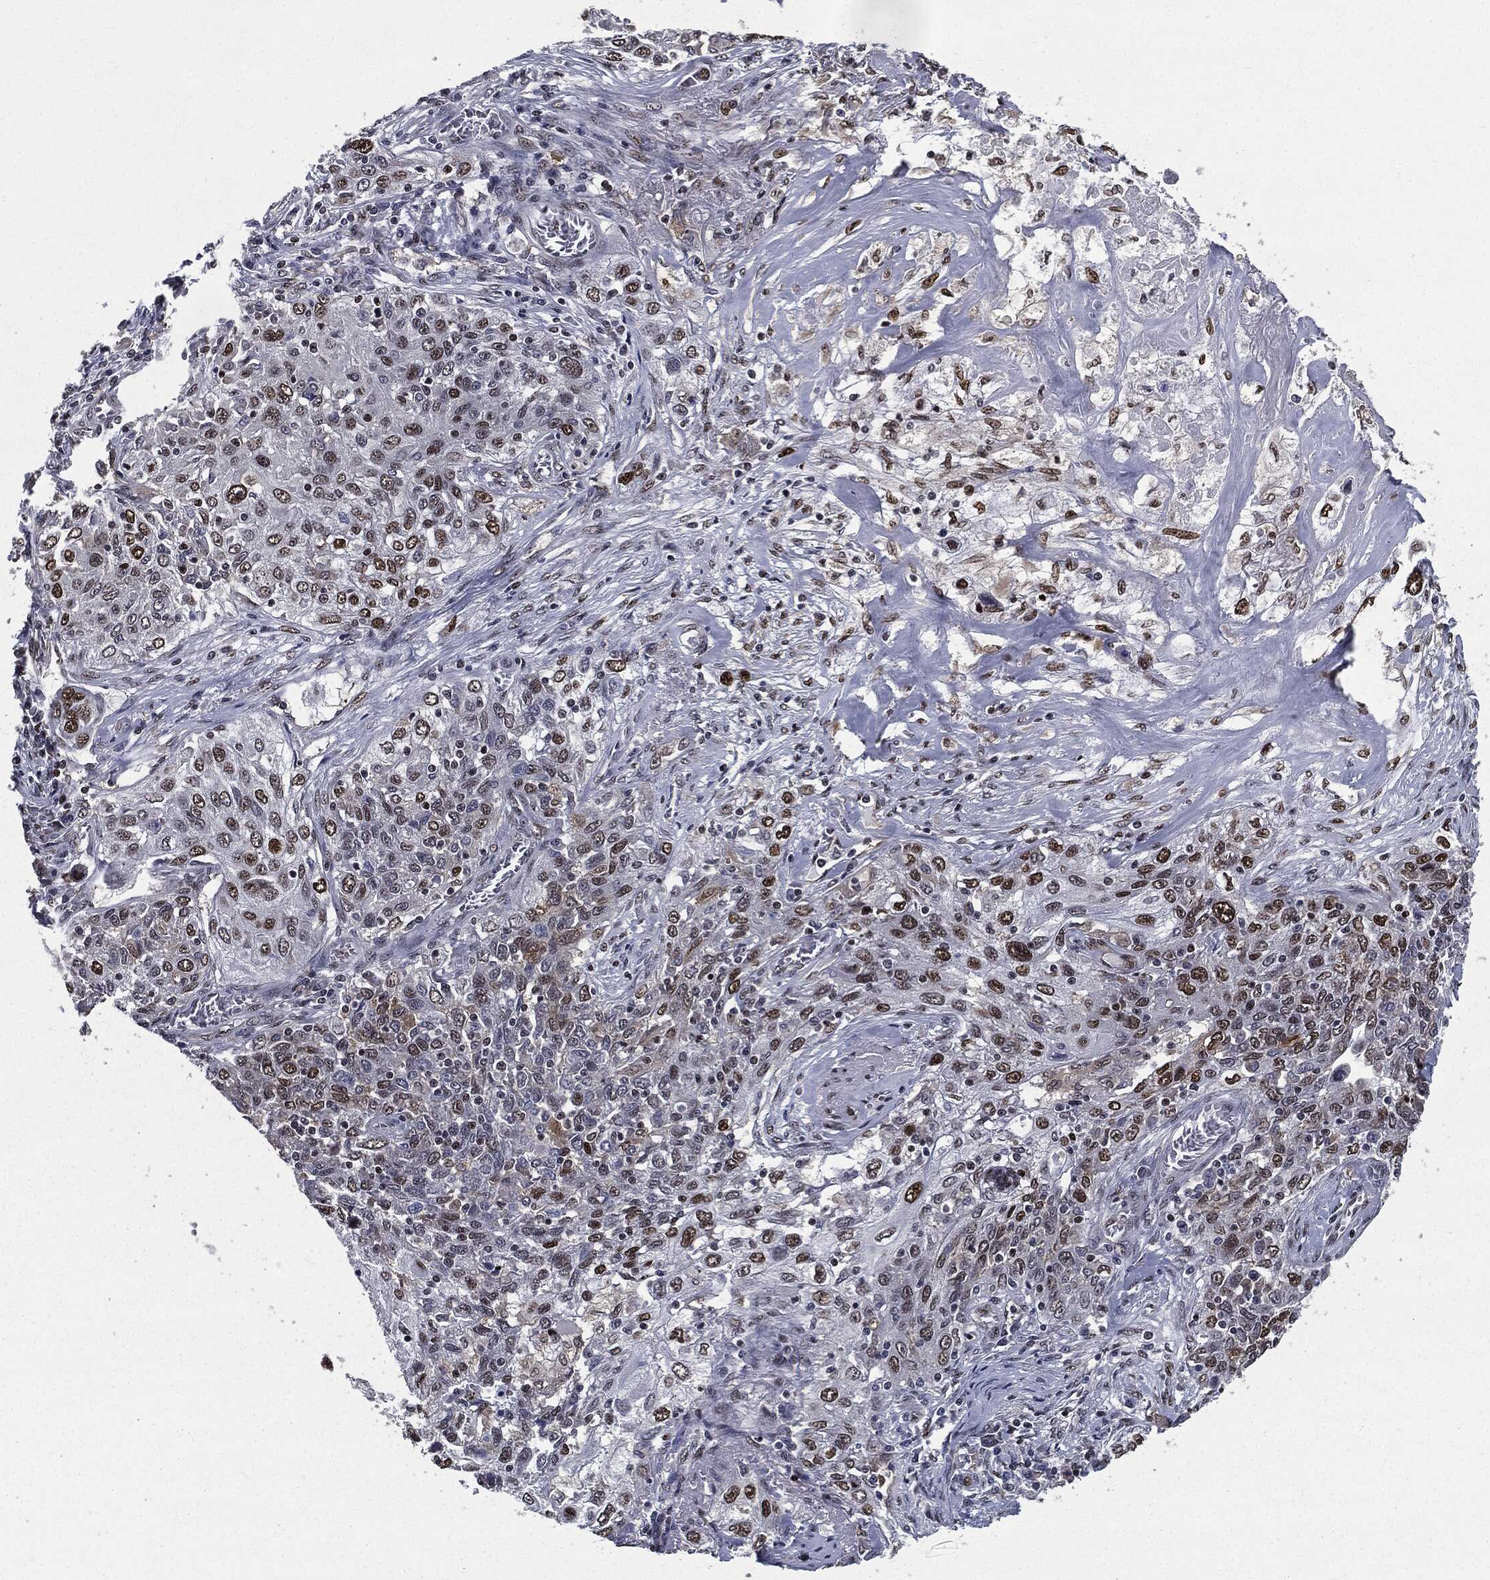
{"staining": {"intensity": "strong", "quantity": "<25%", "location": "nuclear"}, "tissue": "lung cancer", "cell_type": "Tumor cells", "image_type": "cancer", "snomed": [{"axis": "morphology", "description": "Squamous cell carcinoma, NOS"}, {"axis": "topography", "description": "Lung"}], "caption": "Lung squamous cell carcinoma was stained to show a protein in brown. There is medium levels of strong nuclear expression in approximately <25% of tumor cells. The staining was performed using DAB to visualize the protein expression in brown, while the nuclei were stained in blue with hematoxylin (Magnification: 20x).", "gene": "JUN", "patient": {"sex": "female", "age": 69}}